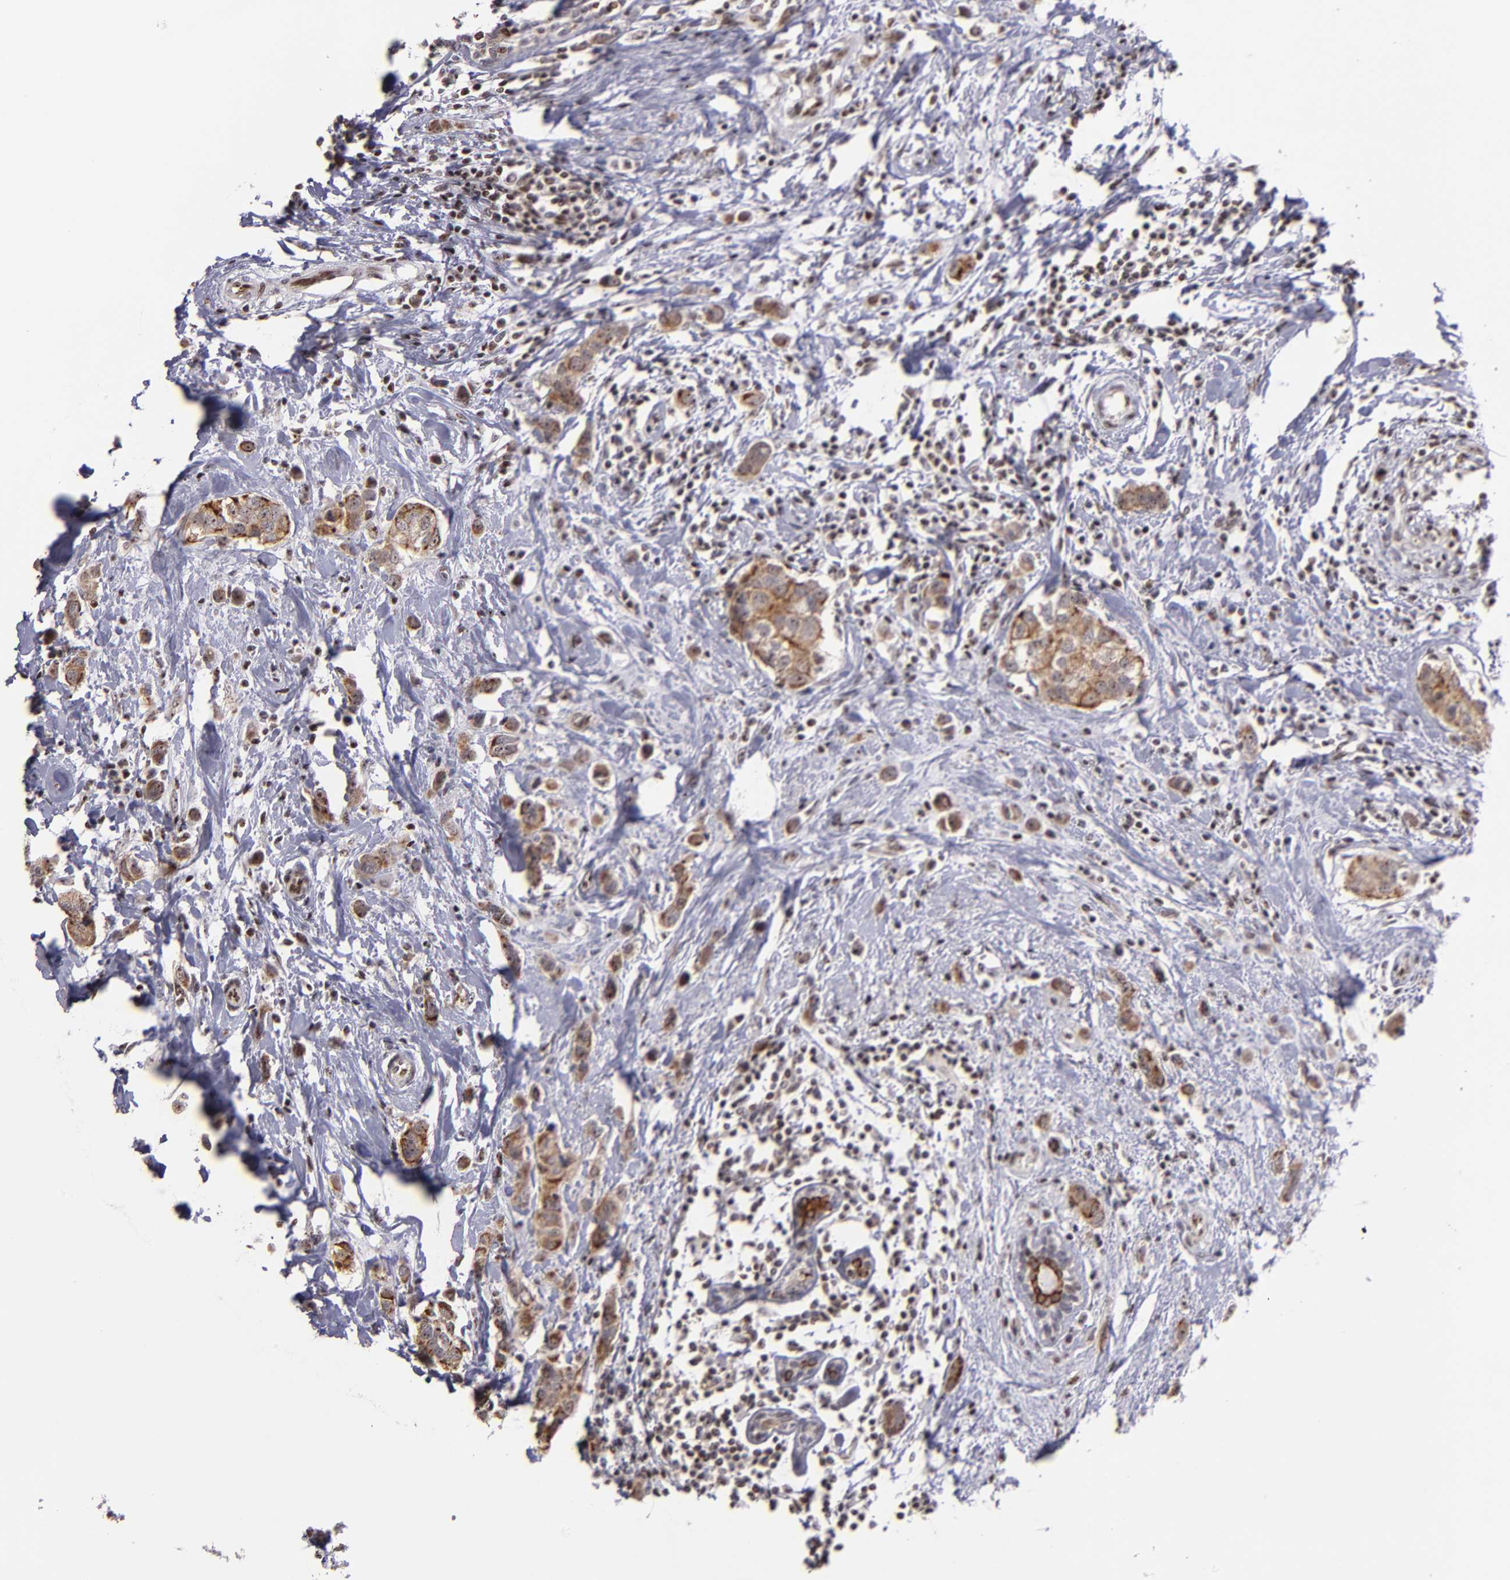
{"staining": {"intensity": "moderate", "quantity": ">75%", "location": "cytoplasmic/membranous,nuclear"}, "tissue": "breast cancer", "cell_type": "Tumor cells", "image_type": "cancer", "snomed": [{"axis": "morphology", "description": "Normal tissue, NOS"}, {"axis": "morphology", "description": "Duct carcinoma"}, {"axis": "topography", "description": "Breast"}], "caption": "Protein analysis of breast infiltrating ductal carcinoma tissue shows moderate cytoplasmic/membranous and nuclear positivity in about >75% of tumor cells. The staining was performed using DAB to visualize the protein expression in brown, while the nuclei were stained in blue with hematoxylin (Magnification: 20x).", "gene": "DDX24", "patient": {"sex": "female", "age": 50}}